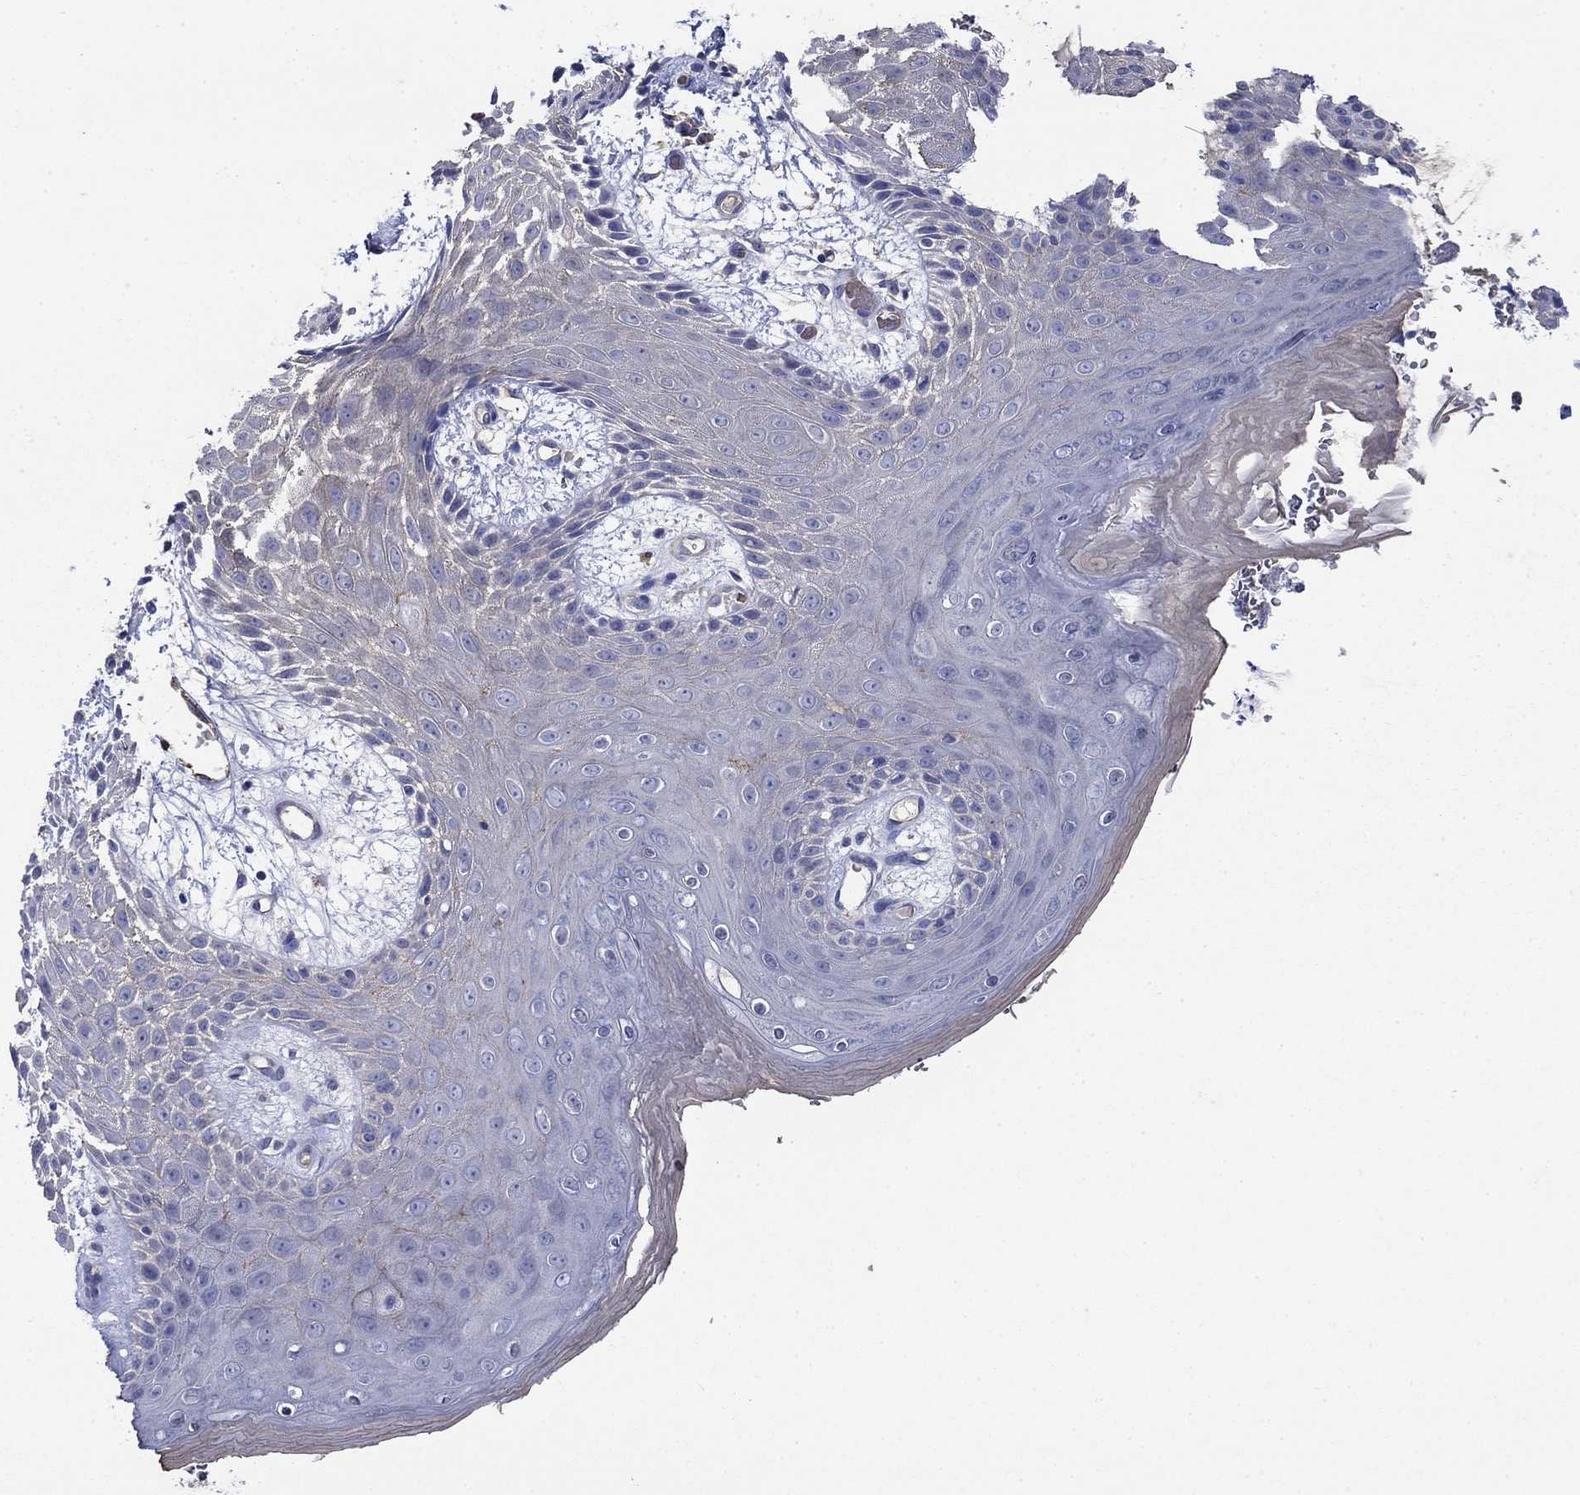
{"staining": {"intensity": "negative", "quantity": "none", "location": "none"}, "tissue": "skin", "cell_type": "Epidermal cells", "image_type": "normal", "snomed": [{"axis": "morphology", "description": "Normal tissue, NOS"}, {"axis": "topography", "description": "Anal"}], "caption": "Immunohistochemistry (IHC) of unremarkable human skin exhibits no expression in epidermal cells.", "gene": "FLNC", "patient": {"sex": "male", "age": 36}}